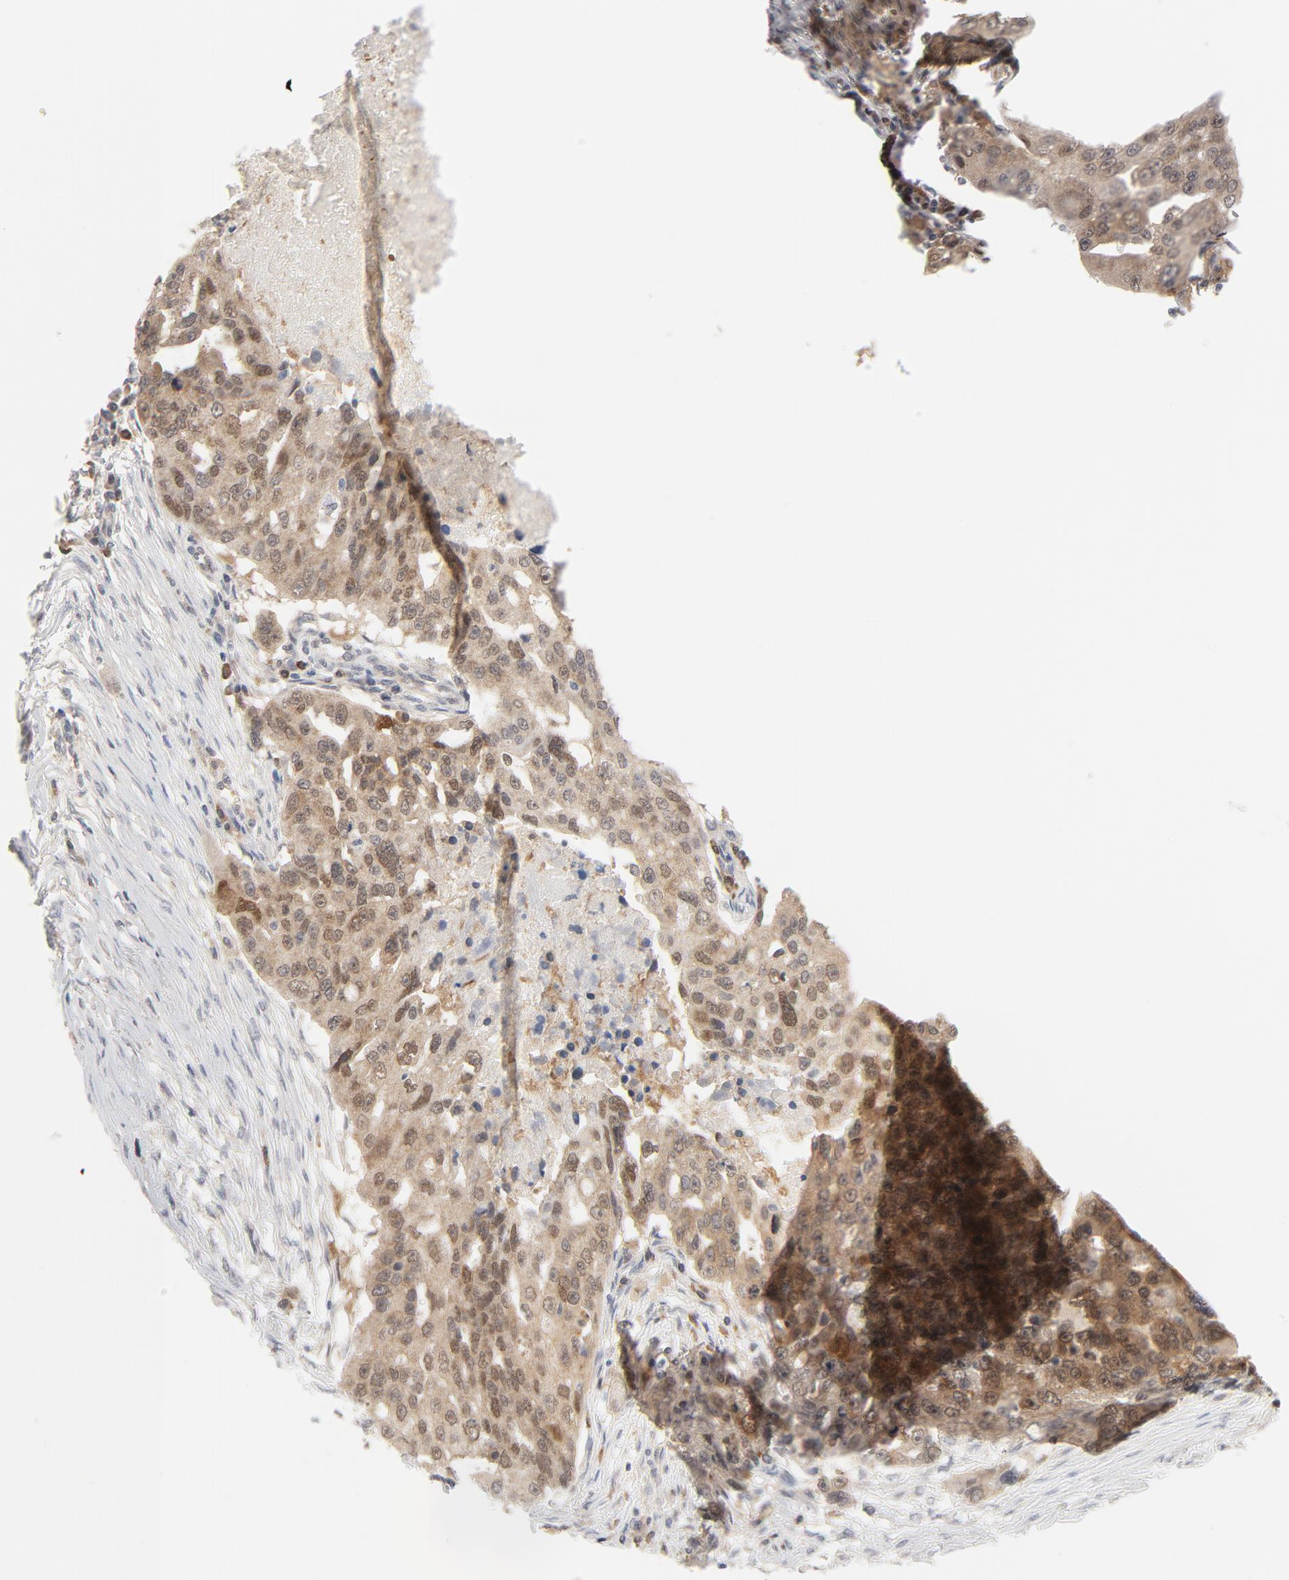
{"staining": {"intensity": "moderate", "quantity": ">75%", "location": "cytoplasmic/membranous,nuclear"}, "tissue": "ovarian cancer", "cell_type": "Tumor cells", "image_type": "cancer", "snomed": [{"axis": "morphology", "description": "Carcinoma, endometroid"}, {"axis": "topography", "description": "Ovary"}], "caption": "Moderate cytoplasmic/membranous and nuclear protein positivity is identified in approximately >75% of tumor cells in ovarian endometroid carcinoma.", "gene": "PRDX1", "patient": {"sex": "female", "age": 75}}